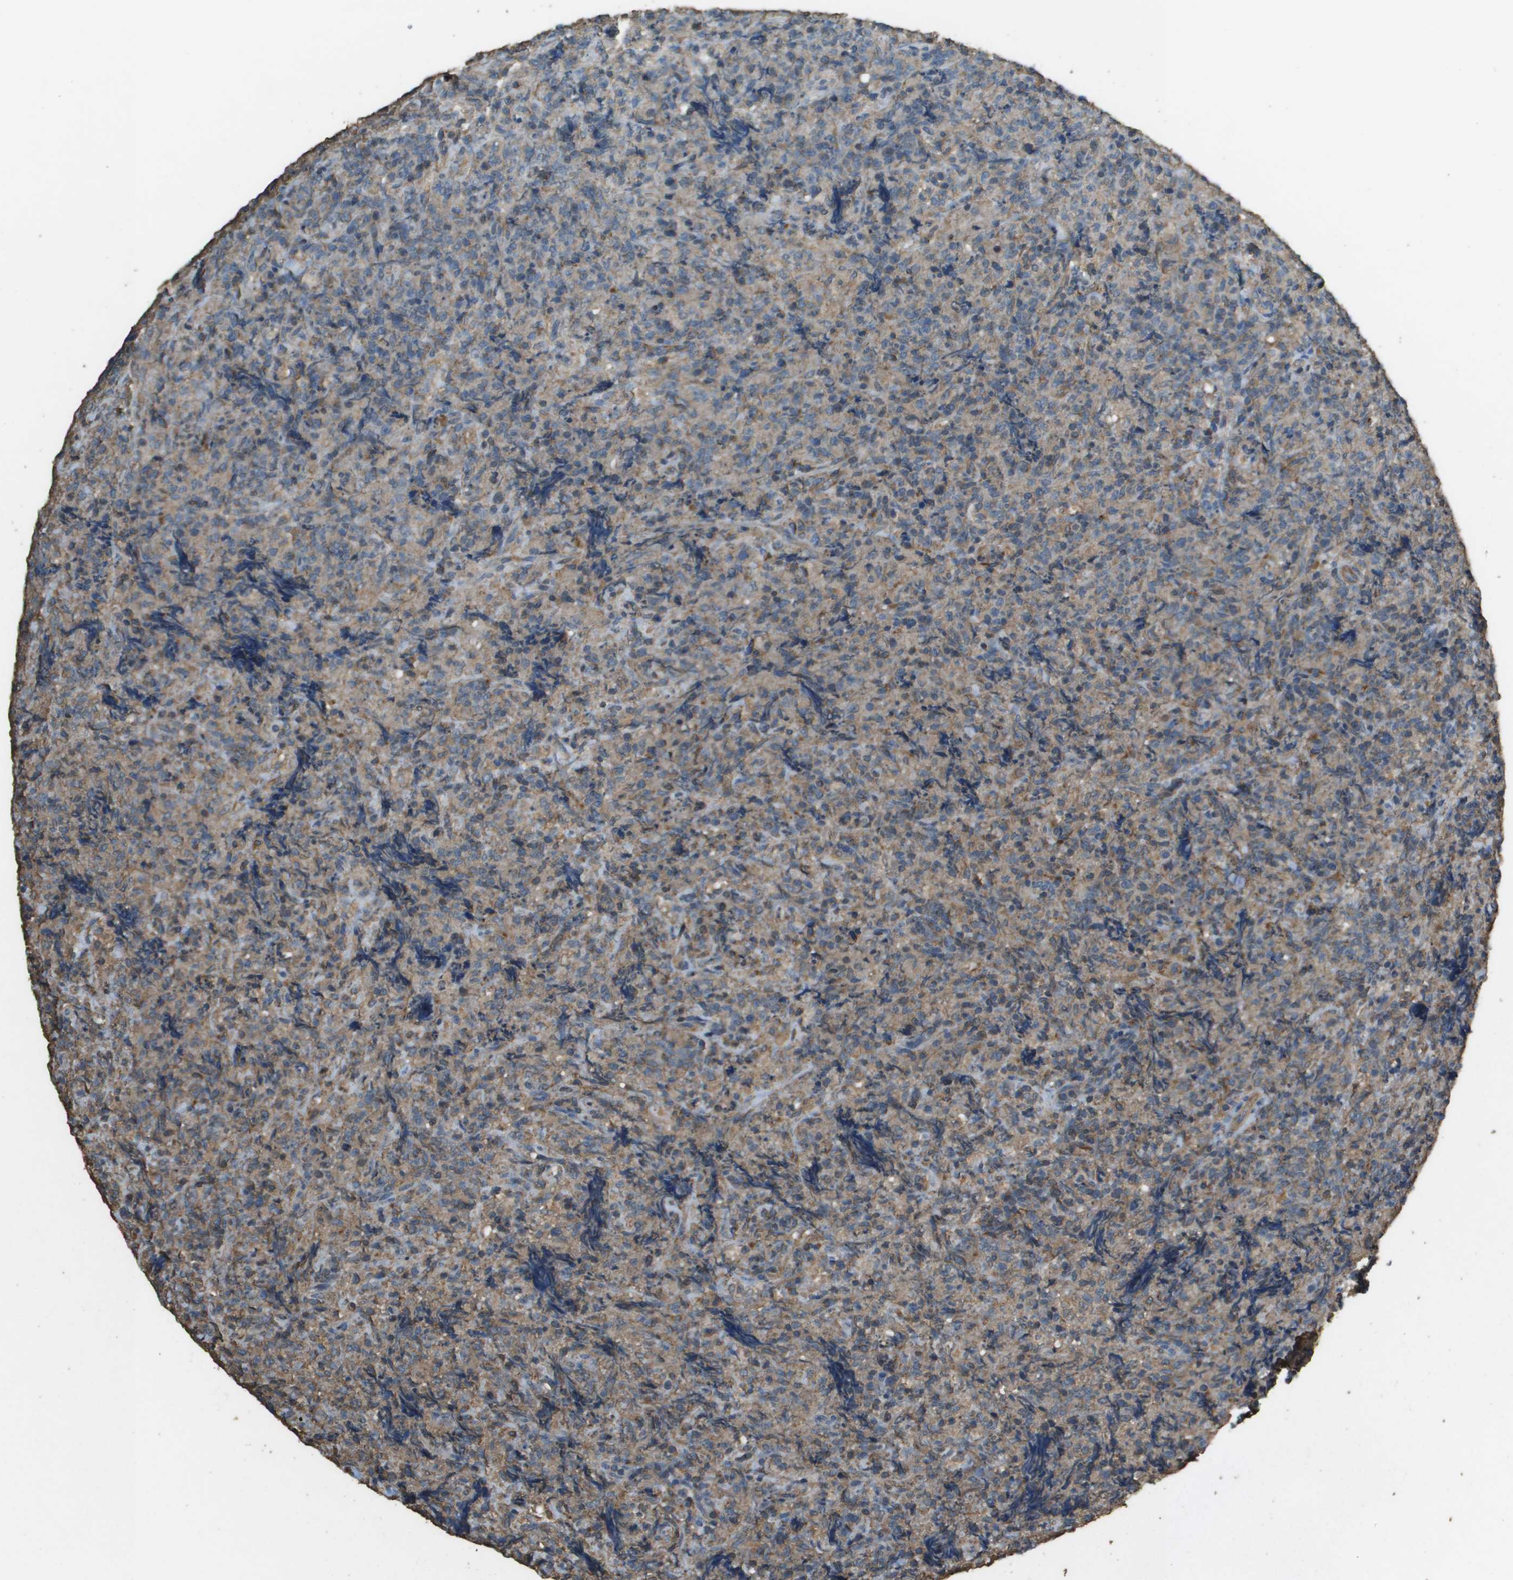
{"staining": {"intensity": "weak", "quantity": "<25%", "location": "cytoplasmic/membranous"}, "tissue": "lymphoma", "cell_type": "Tumor cells", "image_type": "cancer", "snomed": [{"axis": "morphology", "description": "Malignant lymphoma, non-Hodgkin's type, High grade"}, {"axis": "topography", "description": "Tonsil"}], "caption": "DAB (3,3'-diaminobenzidine) immunohistochemical staining of human lymphoma demonstrates no significant positivity in tumor cells.", "gene": "MS4A7", "patient": {"sex": "female", "age": 36}}